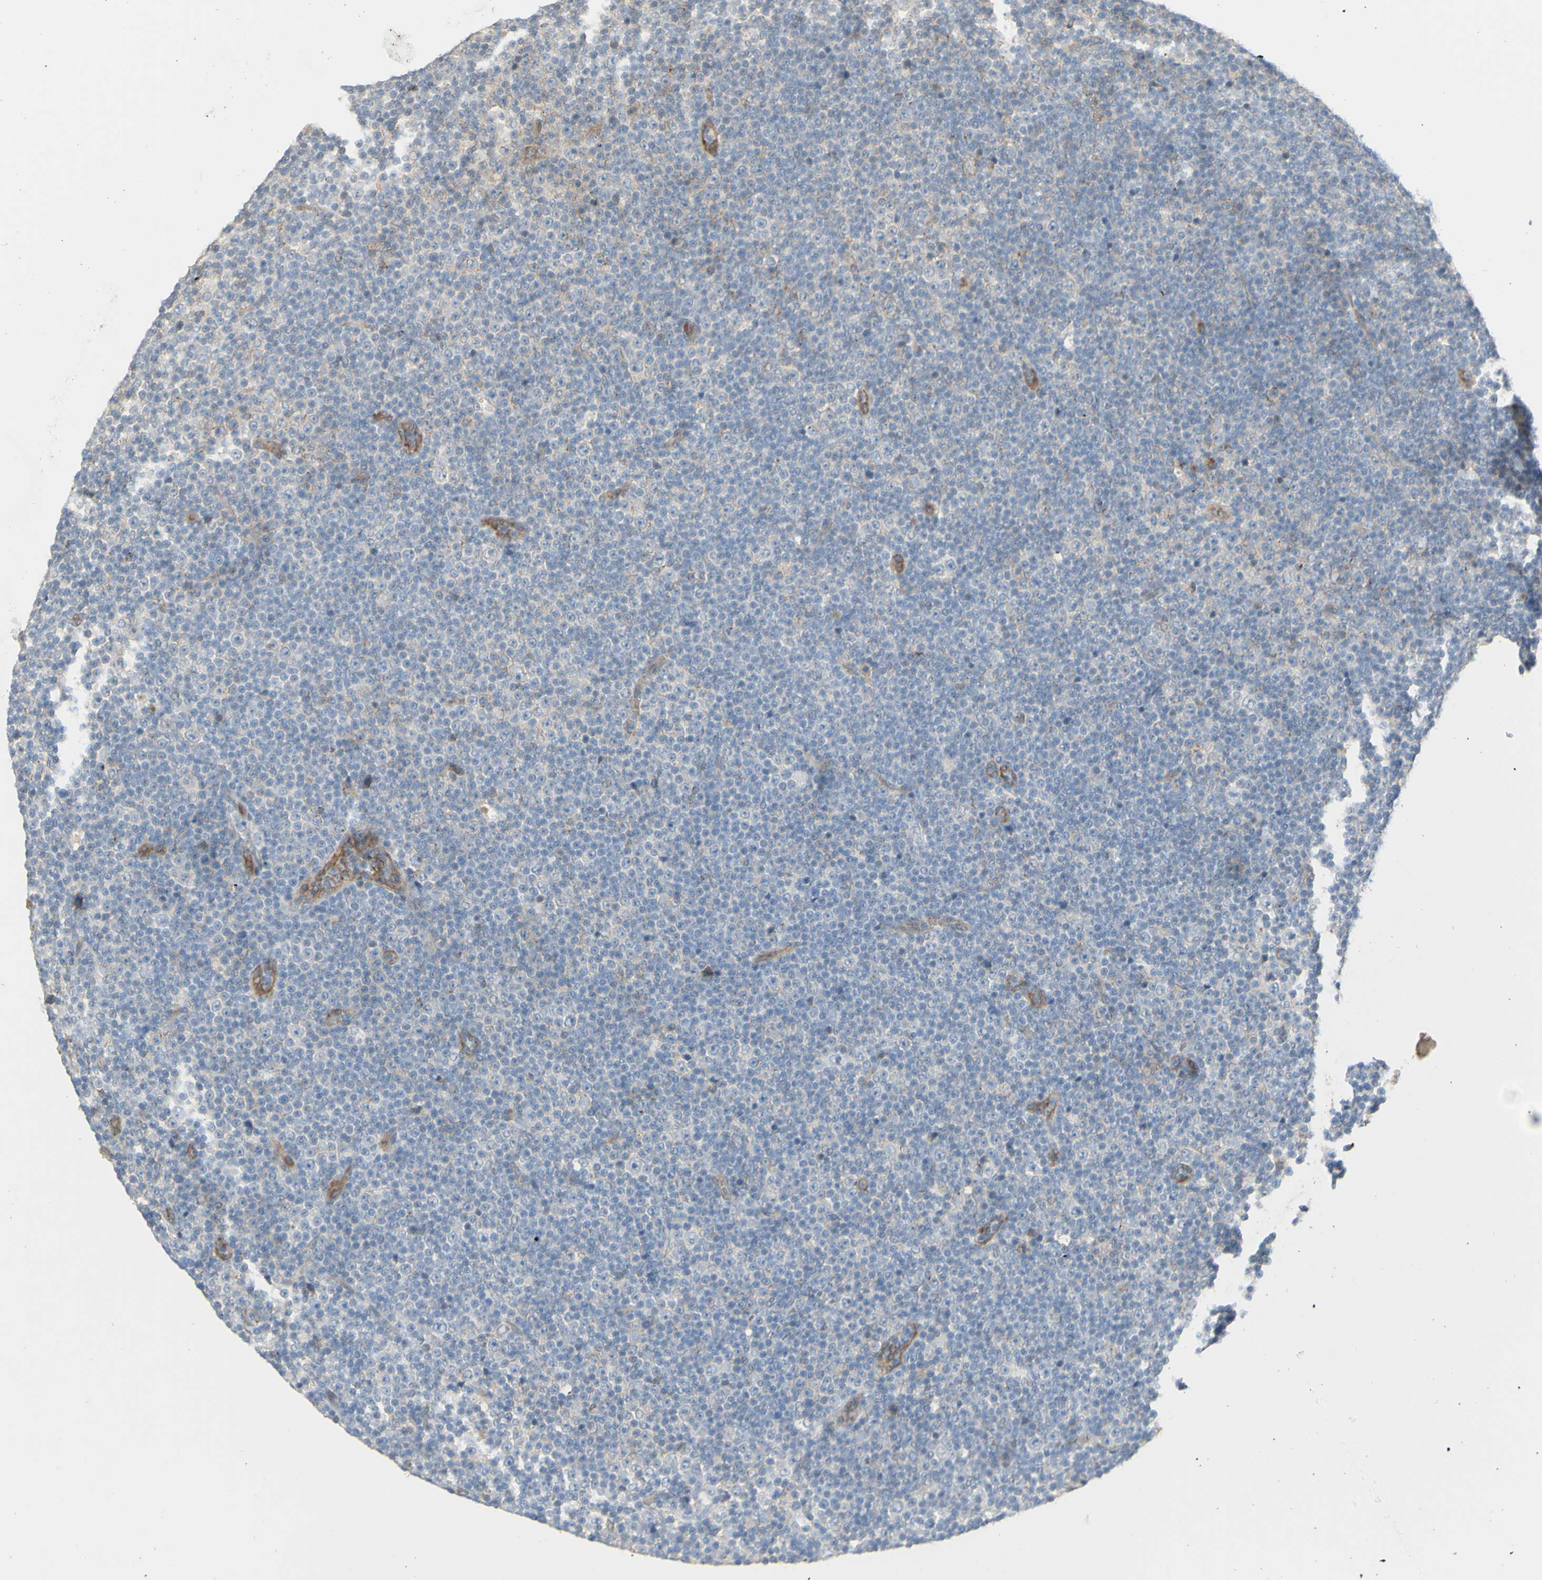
{"staining": {"intensity": "weak", "quantity": "<25%", "location": "cytoplasmic/membranous"}, "tissue": "lymphoma", "cell_type": "Tumor cells", "image_type": "cancer", "snomed": [{"axis": "morphology", "description": "Malignant lymphoma, non-Hodgkin's type, Low grade"}, {"axis": "topography", "description": "Lymph node"}], "caption": "This is an immunohistochemistry (IHC) histopathology image of lymphoma. There is no positivity in tumor cells.", "gene": "RNF149", "patient": {"sex": "female", "age": 67}}